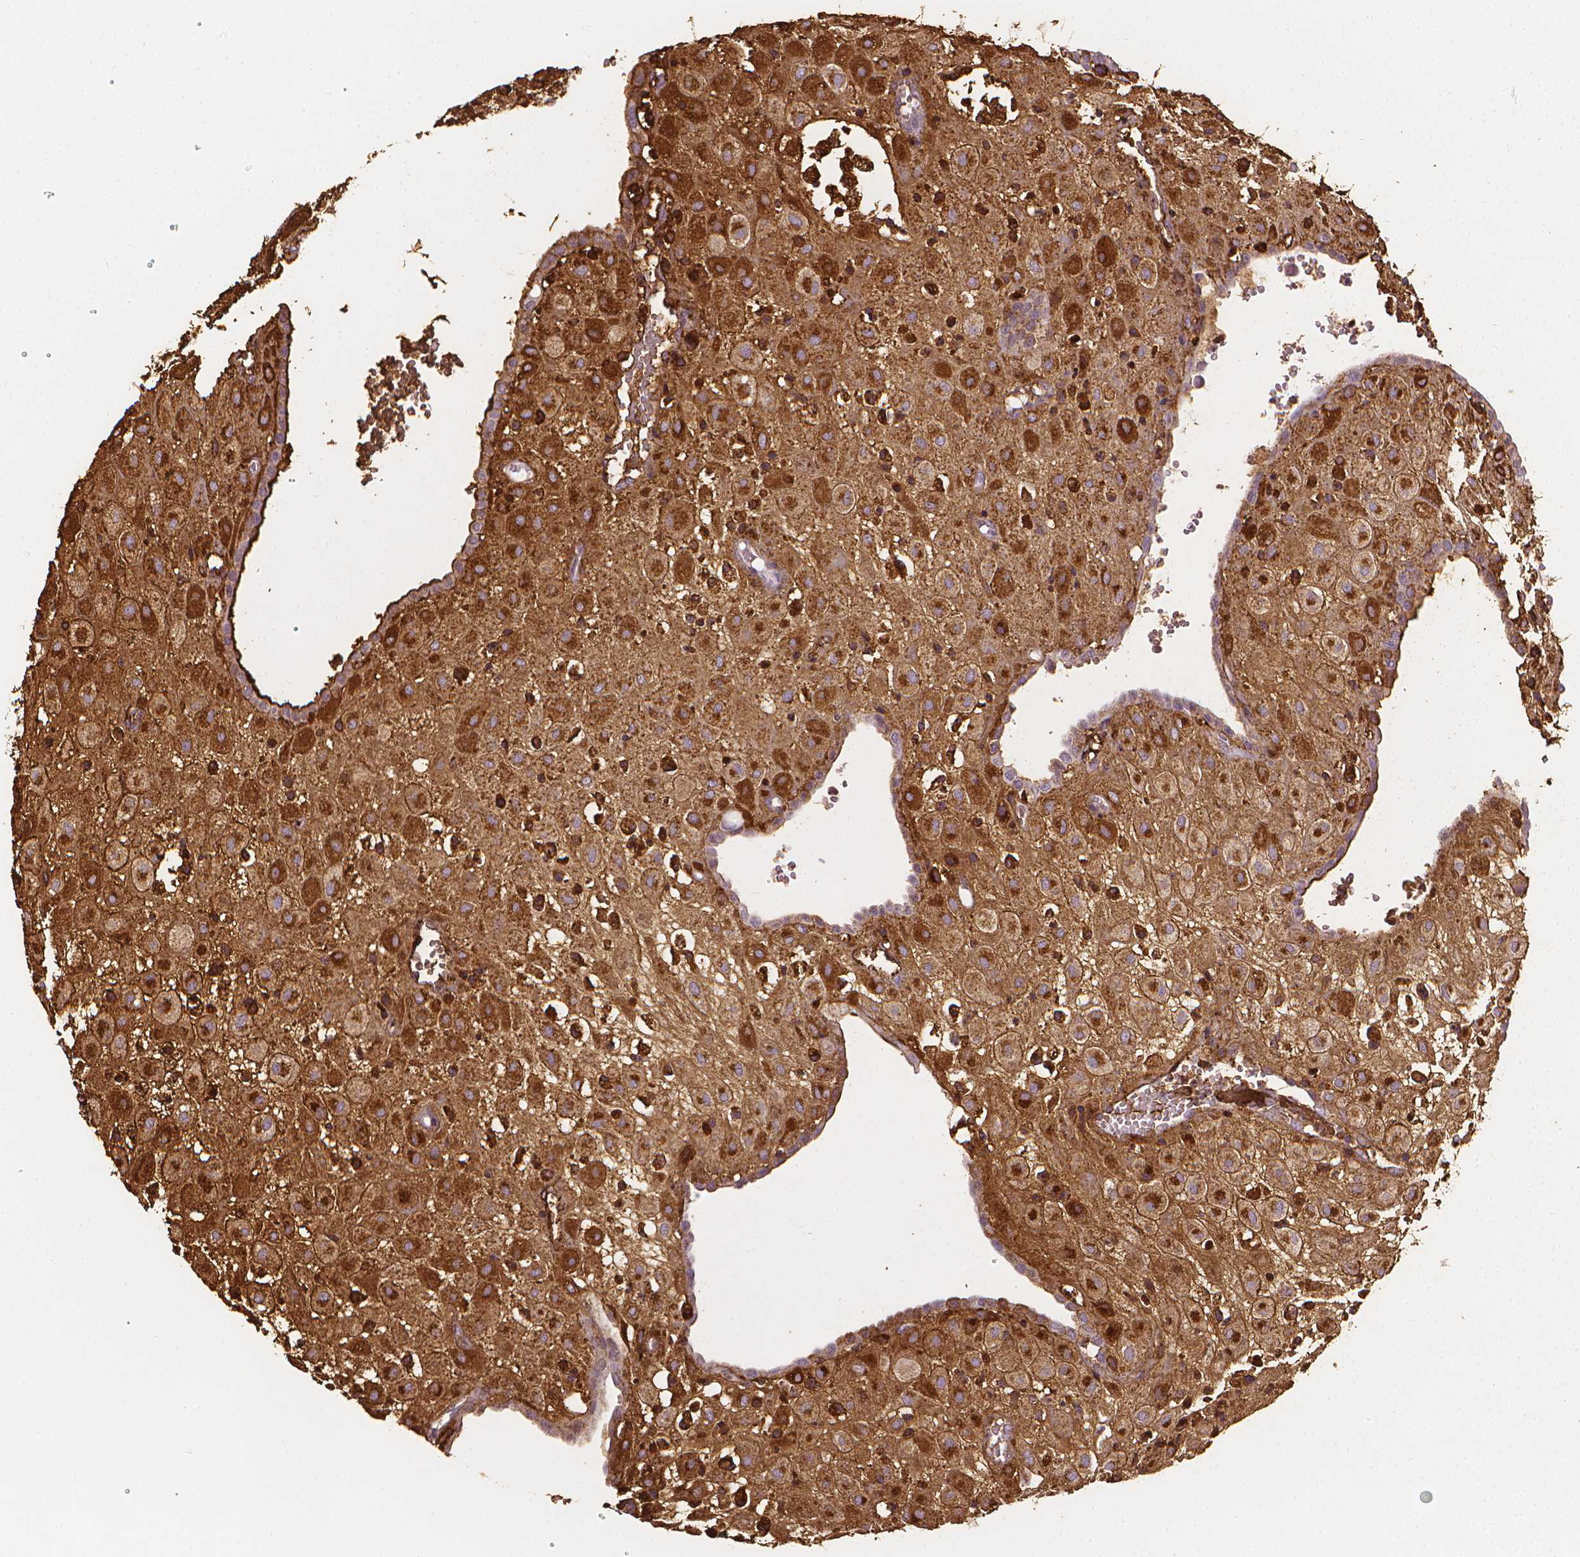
{"staining": {"intensity": "strong", "quantity": ">75%", "location": "cytoplasmic/membranous"}, "tissue": "placenta", "cell_type": "Decidual cells", "image_type": "normal", "snomed": [{"axis": "morphology", "description": "Normal tissue, NOS"}, {"axis": "topography", "description": "Placenta"}], "caption": "DAB immunohistochemical staining of normal human placenta displays strong cytoplasmic/membranous protein staining in about >75% of decidual cells.", "gene": "DCN", "patient": {"sex": "female", "age": 24}}